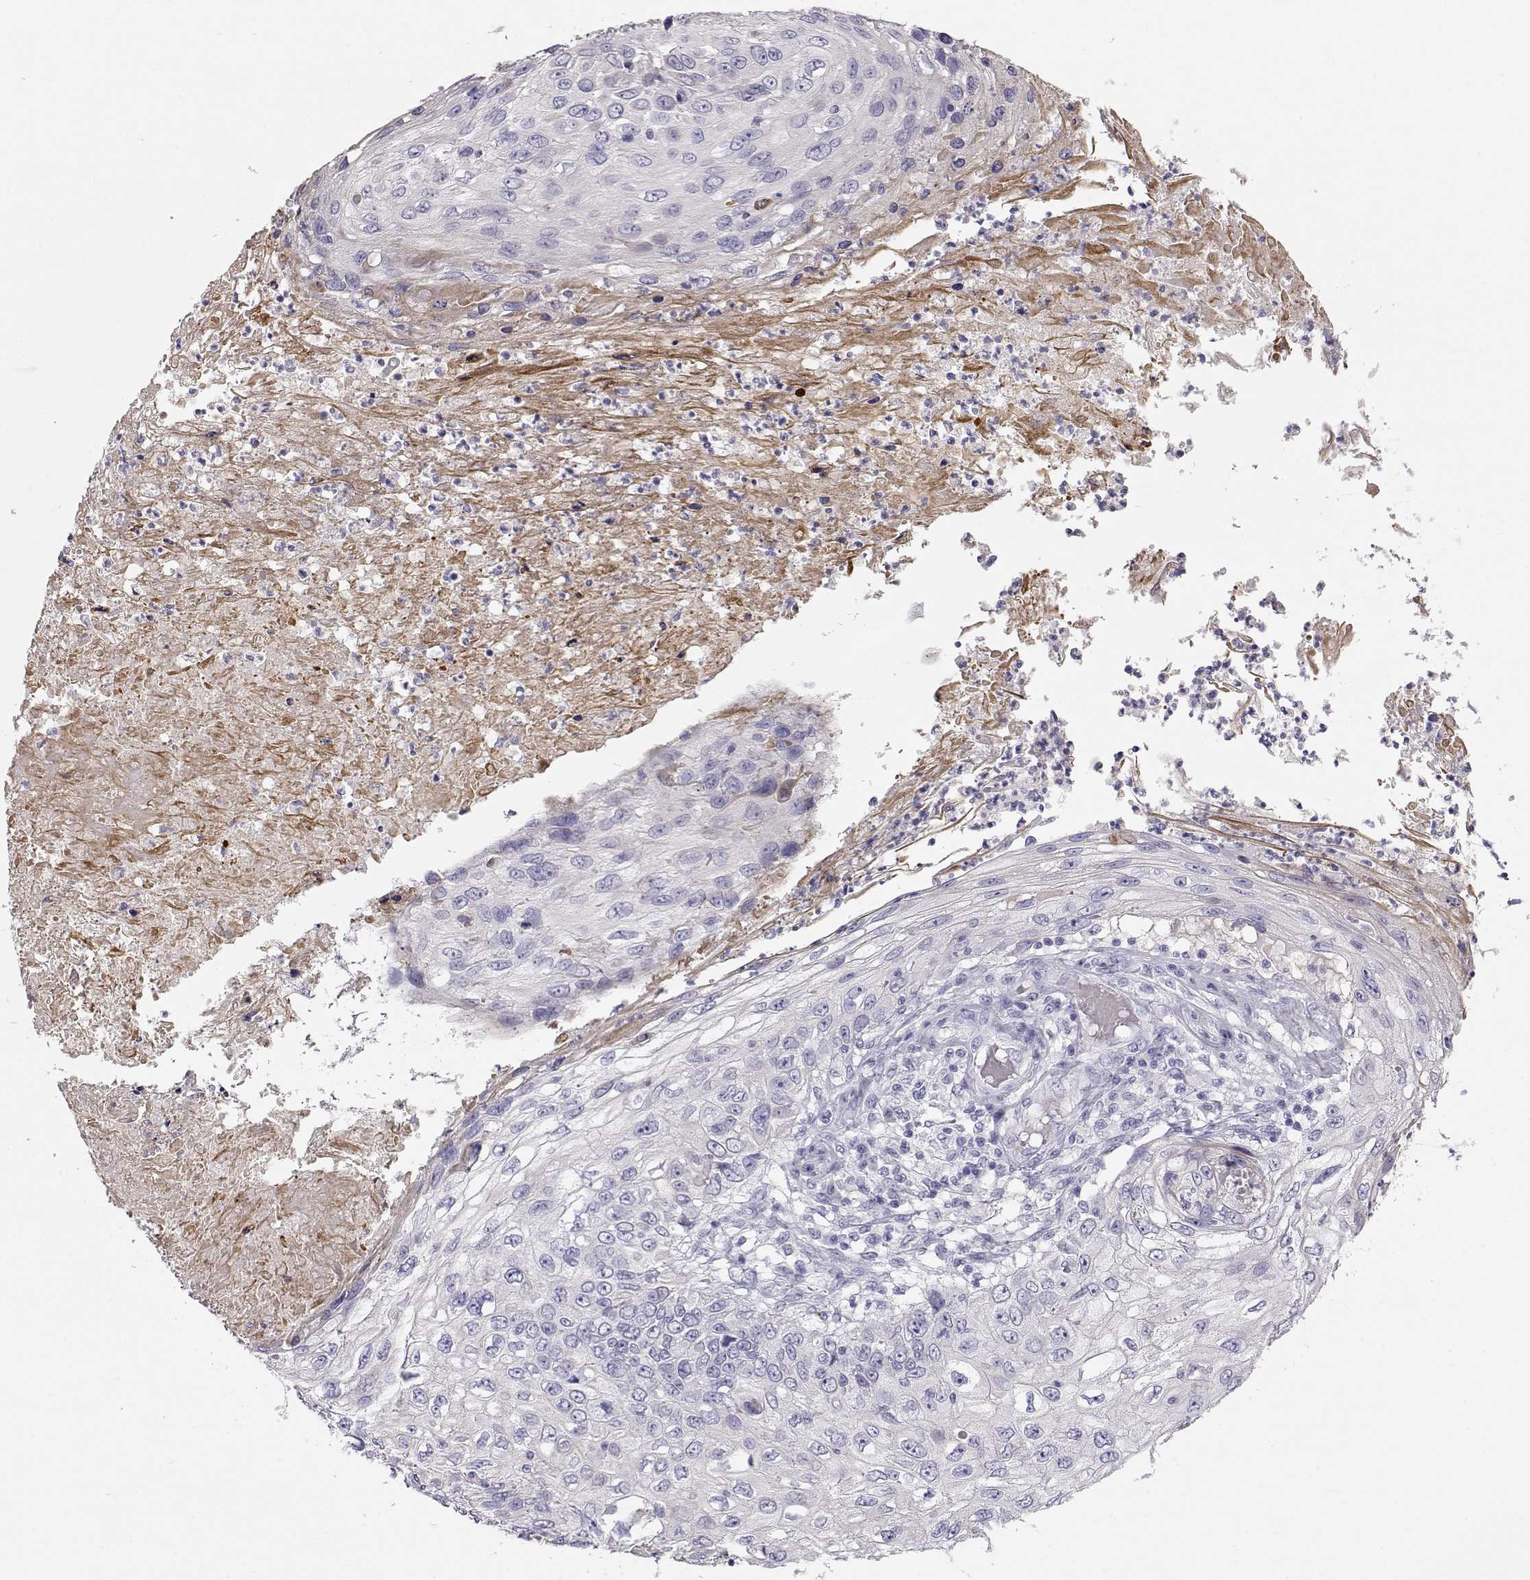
{"staining": {"intensity": "negative", "quantity": "none", "location": "none"}, "tissue": "skin cancer", "cell_type": "Tumor cells", "image_type": "cancer", "snomed": [{"axis": "morphology", "description": "Squamous cell carcinoma, NOS"}, {"axis": "topography", "description": "Skin"}], "caption": "The immunohistochemistry (IHC) photomicrograph has no significant expression in tumor cells of skin squamous cell carcinoma tissue. Nuclei are stained in blue.", "gene": "GPR26", "patient": {"sex": "male", "age": 92}}